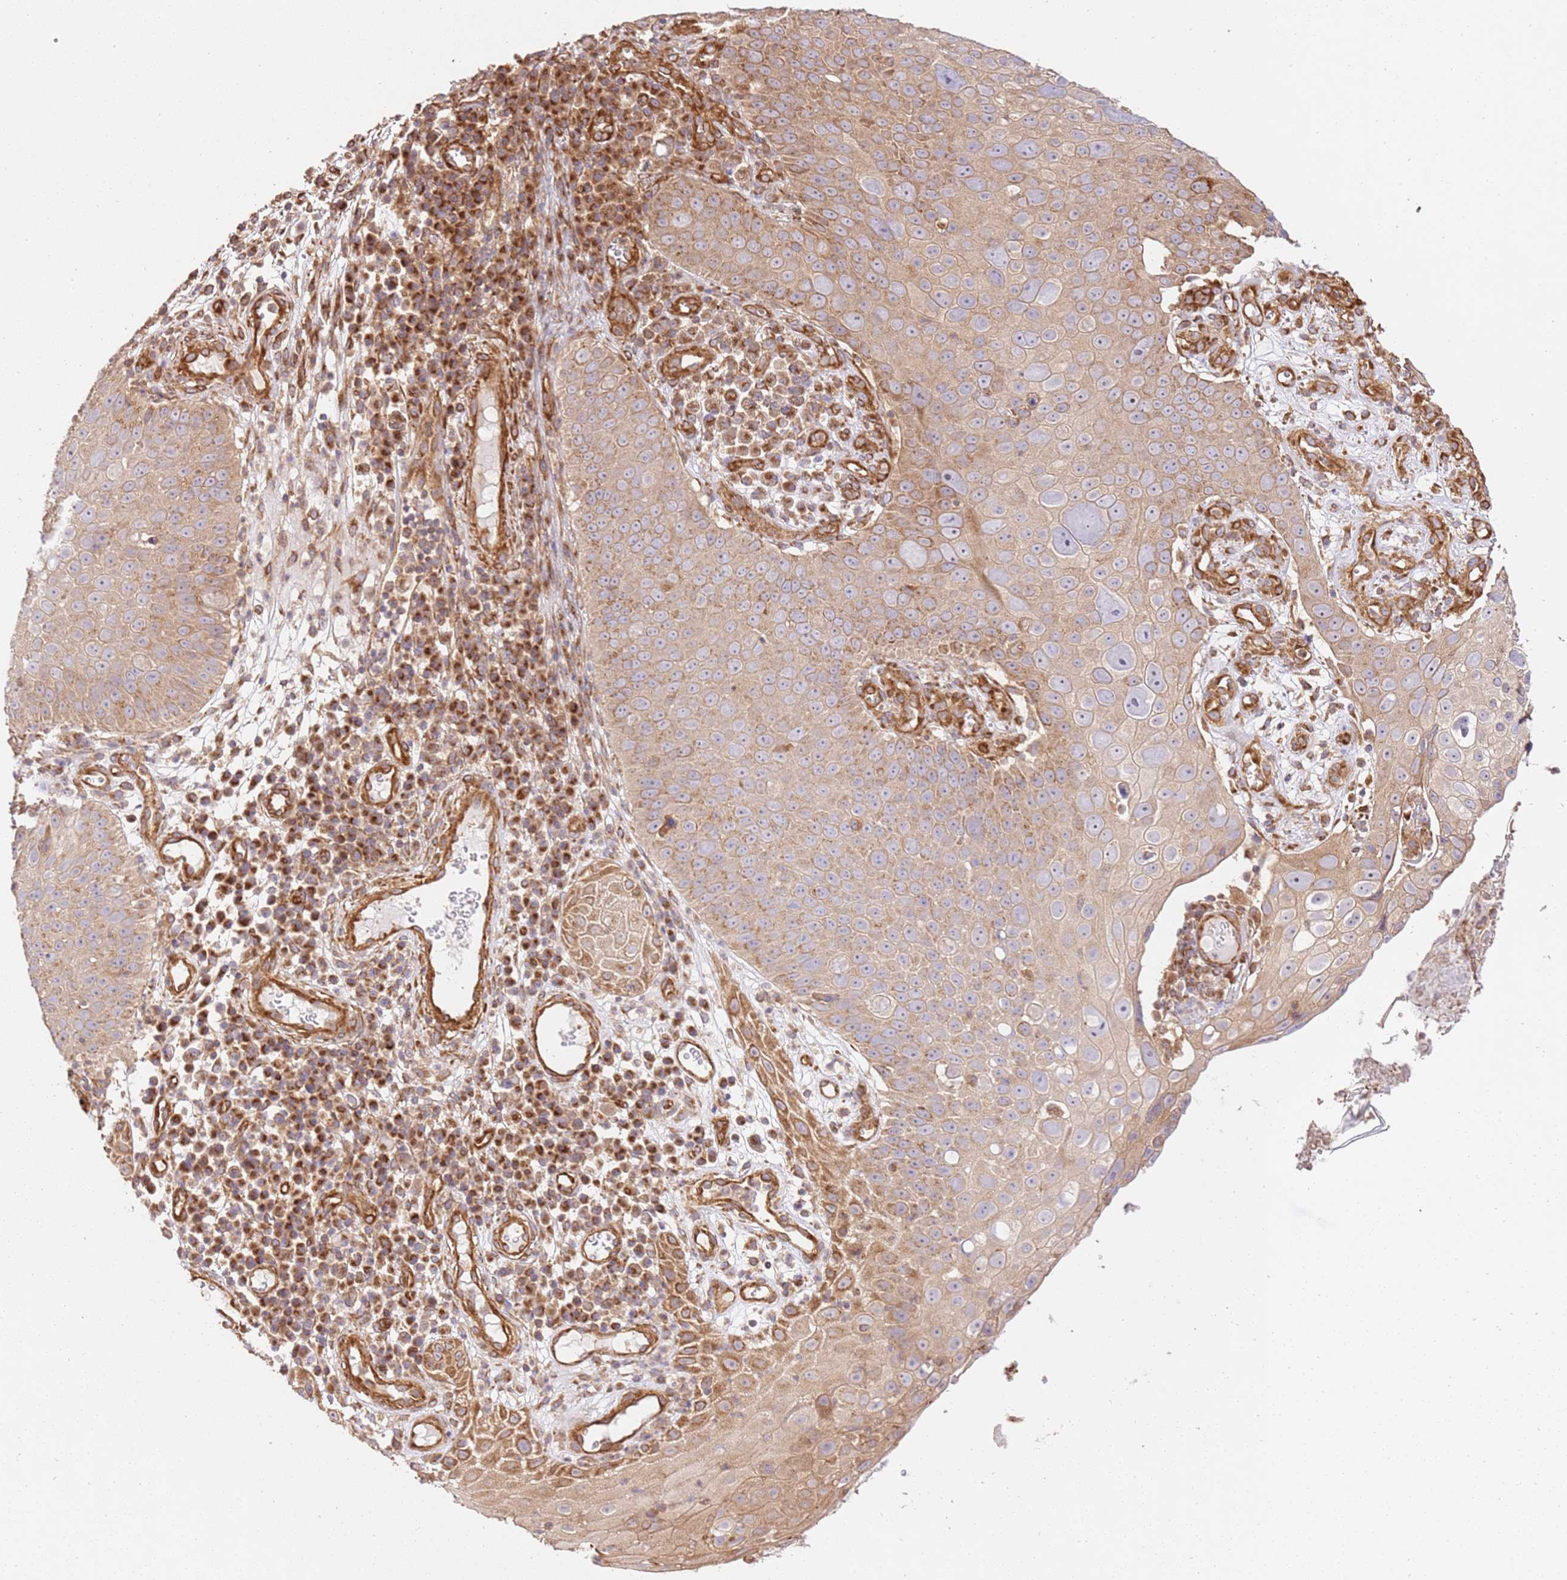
{"staining": {"intensity": "moderate", "quantity": ">75%", "location": "cytoplasmic/membranous"}, "tissue": "skin cancer", "cell_type": "Tumor cells", "image_type": "cancer", "snomed": [{"axis": "morphology", "description": "Squamous cell carcinoma, NOS"}, {"axis": "topography", "description": "Skin"}], "caption": "A high-resolution photomicrograph shows immunohistochemistry (IHC) staining of skin cancer, which demonstrates moderate cytoplasmic/membranous expression in about >75% of tumor cells.", "gene": "ZBTB39", "patient": {"sex": "male", "age": 71}}